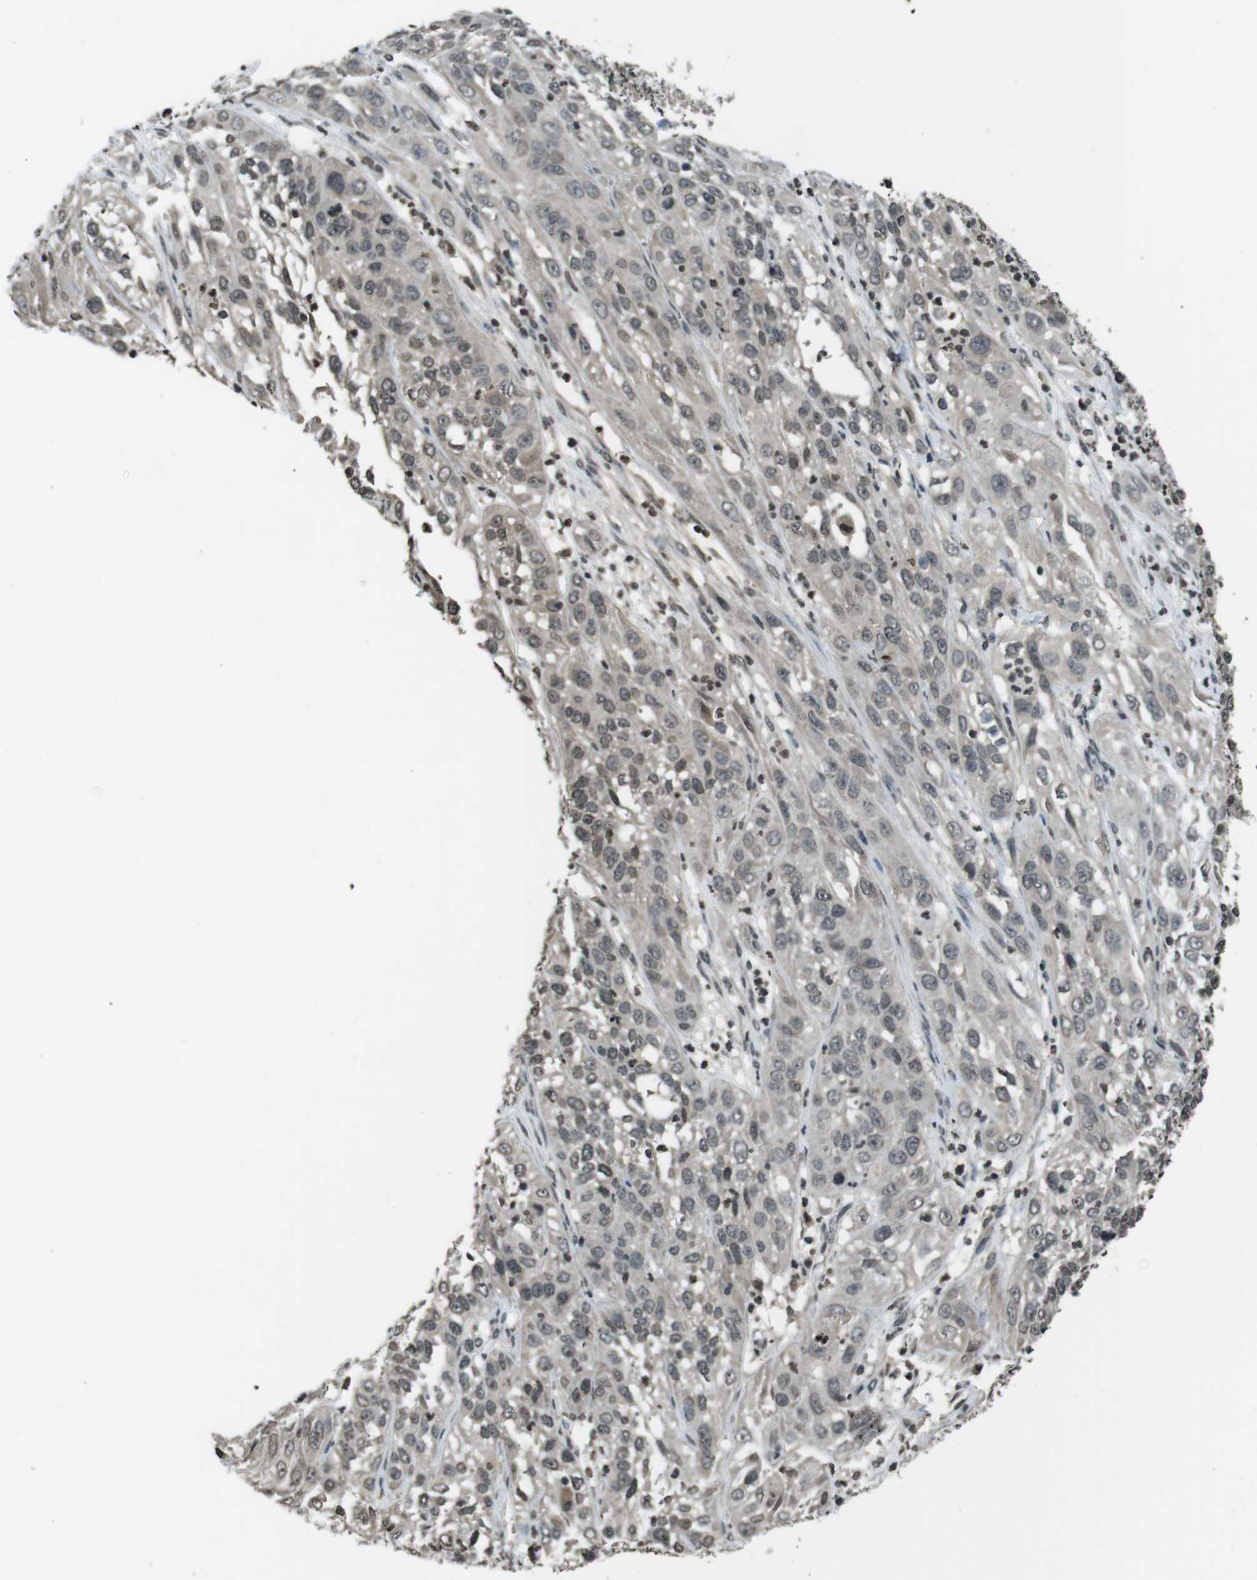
{"staining": {"intensity": "moderate", "quantity": "25%-75%", "location": "nuclear"}, "tissue": "cervical cancer", "cell_type": "Tumor cells", "image_type": "cancer", "snomed": [{"axis": "morphology", "description": "Squamous cell carcinoma, NOS"}, {"axis": "topography", "description": "Cervix"}], "caption": "Human squamous cell carcinoma (cervical) stained with a protein marker reveals moderate staining in tumor cells.", "gene": "MAF", "patient": {"sex": "female", "age": 32}}